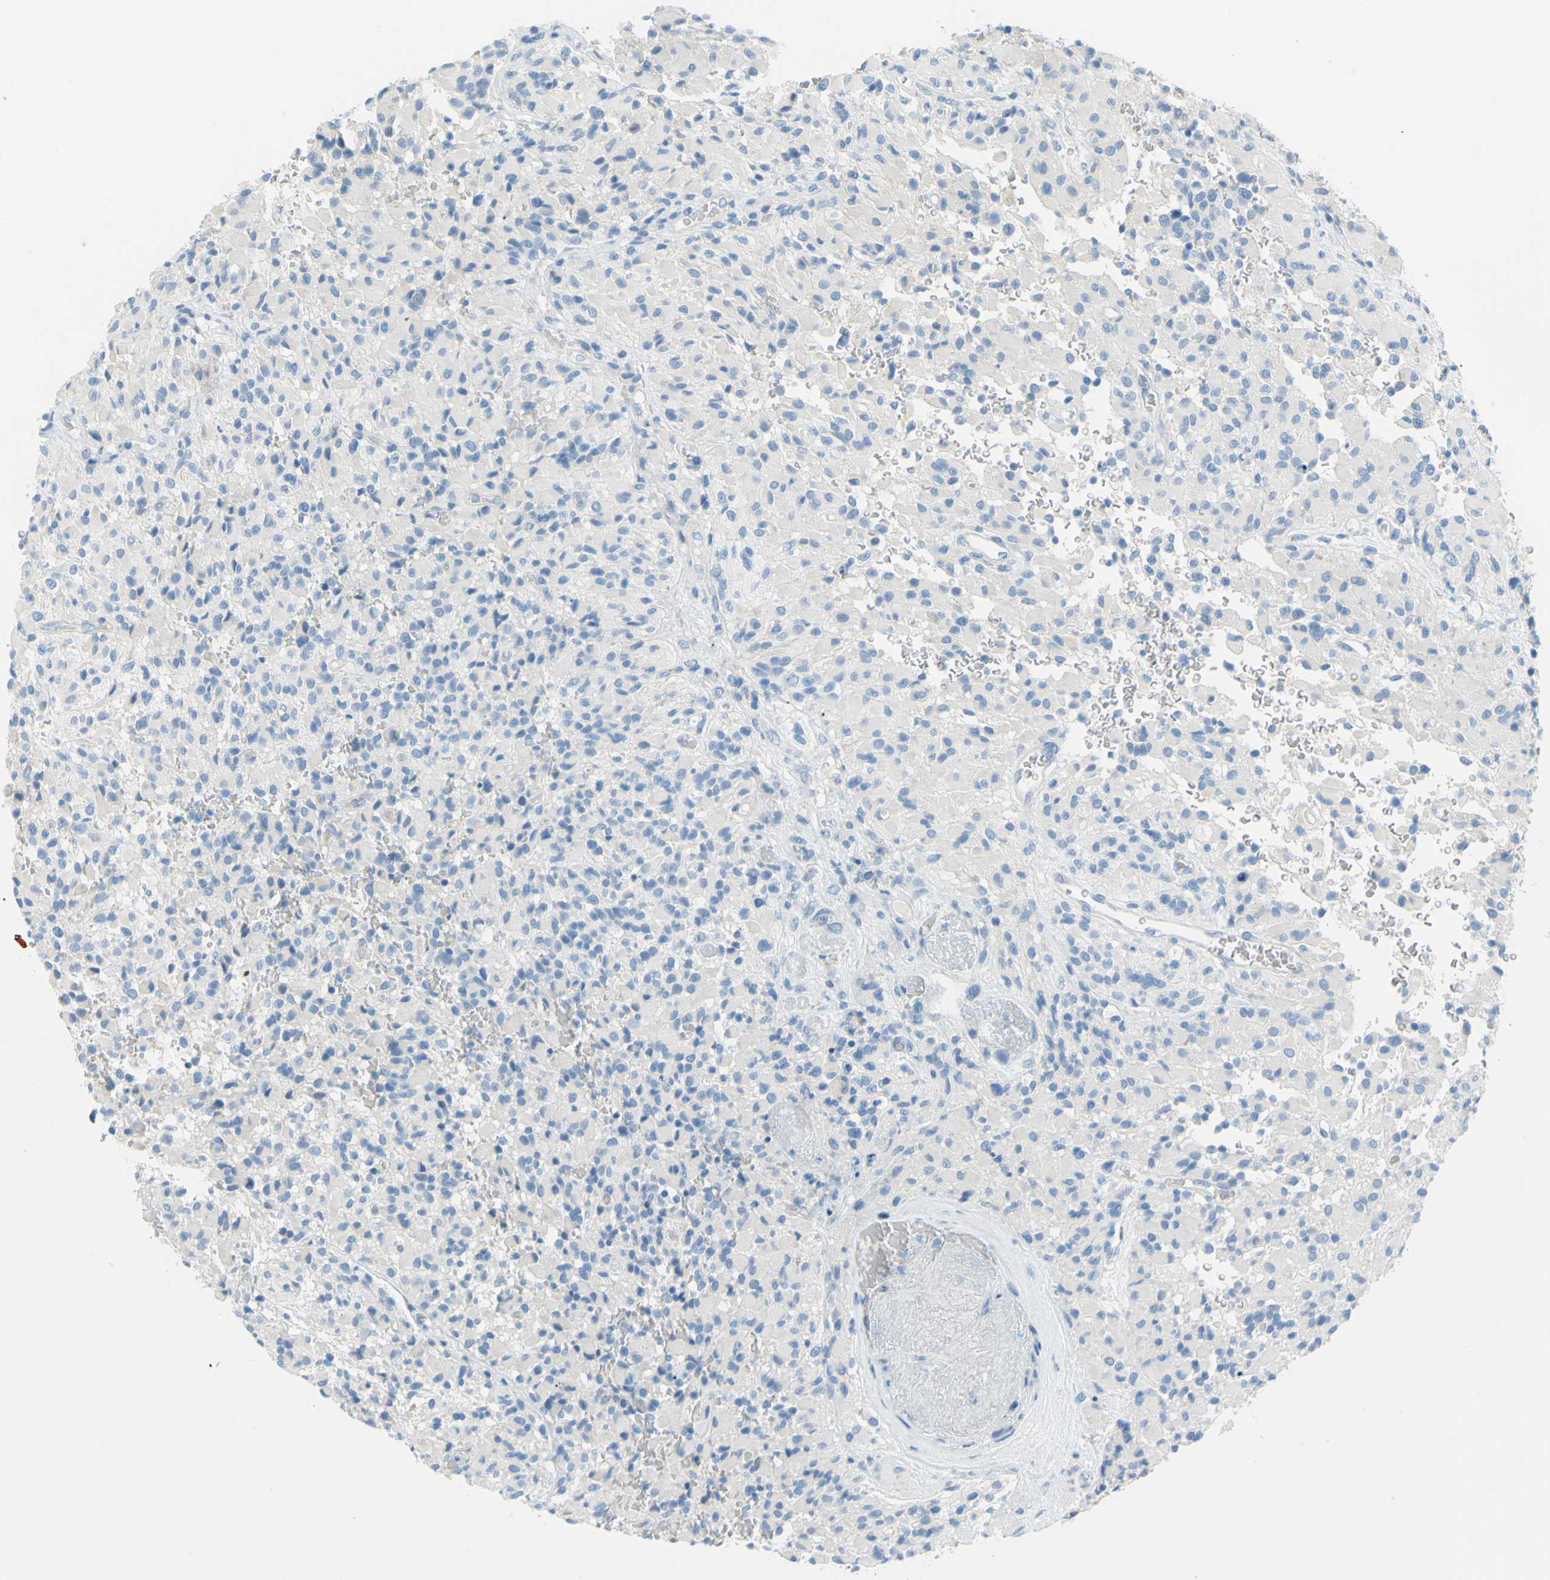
{"staining": {"intensity": "negative", "quantity": "none", "location": "none"}, "tissue": "glioma", "cell_type": "Tumor cells", "image_type": "cancer", "snomed": [{"axis": "morphology", "description": "Glioma, malignant, High grade"}, {"axis": "topography", "description": "Brain"}], "caption": "The immunohistochemistry (IHC) histopathology image has no significant staining in tumor cells of glioma tissue.", "gene": "DCT", "patient": {"sex": "male", "age": 71}}